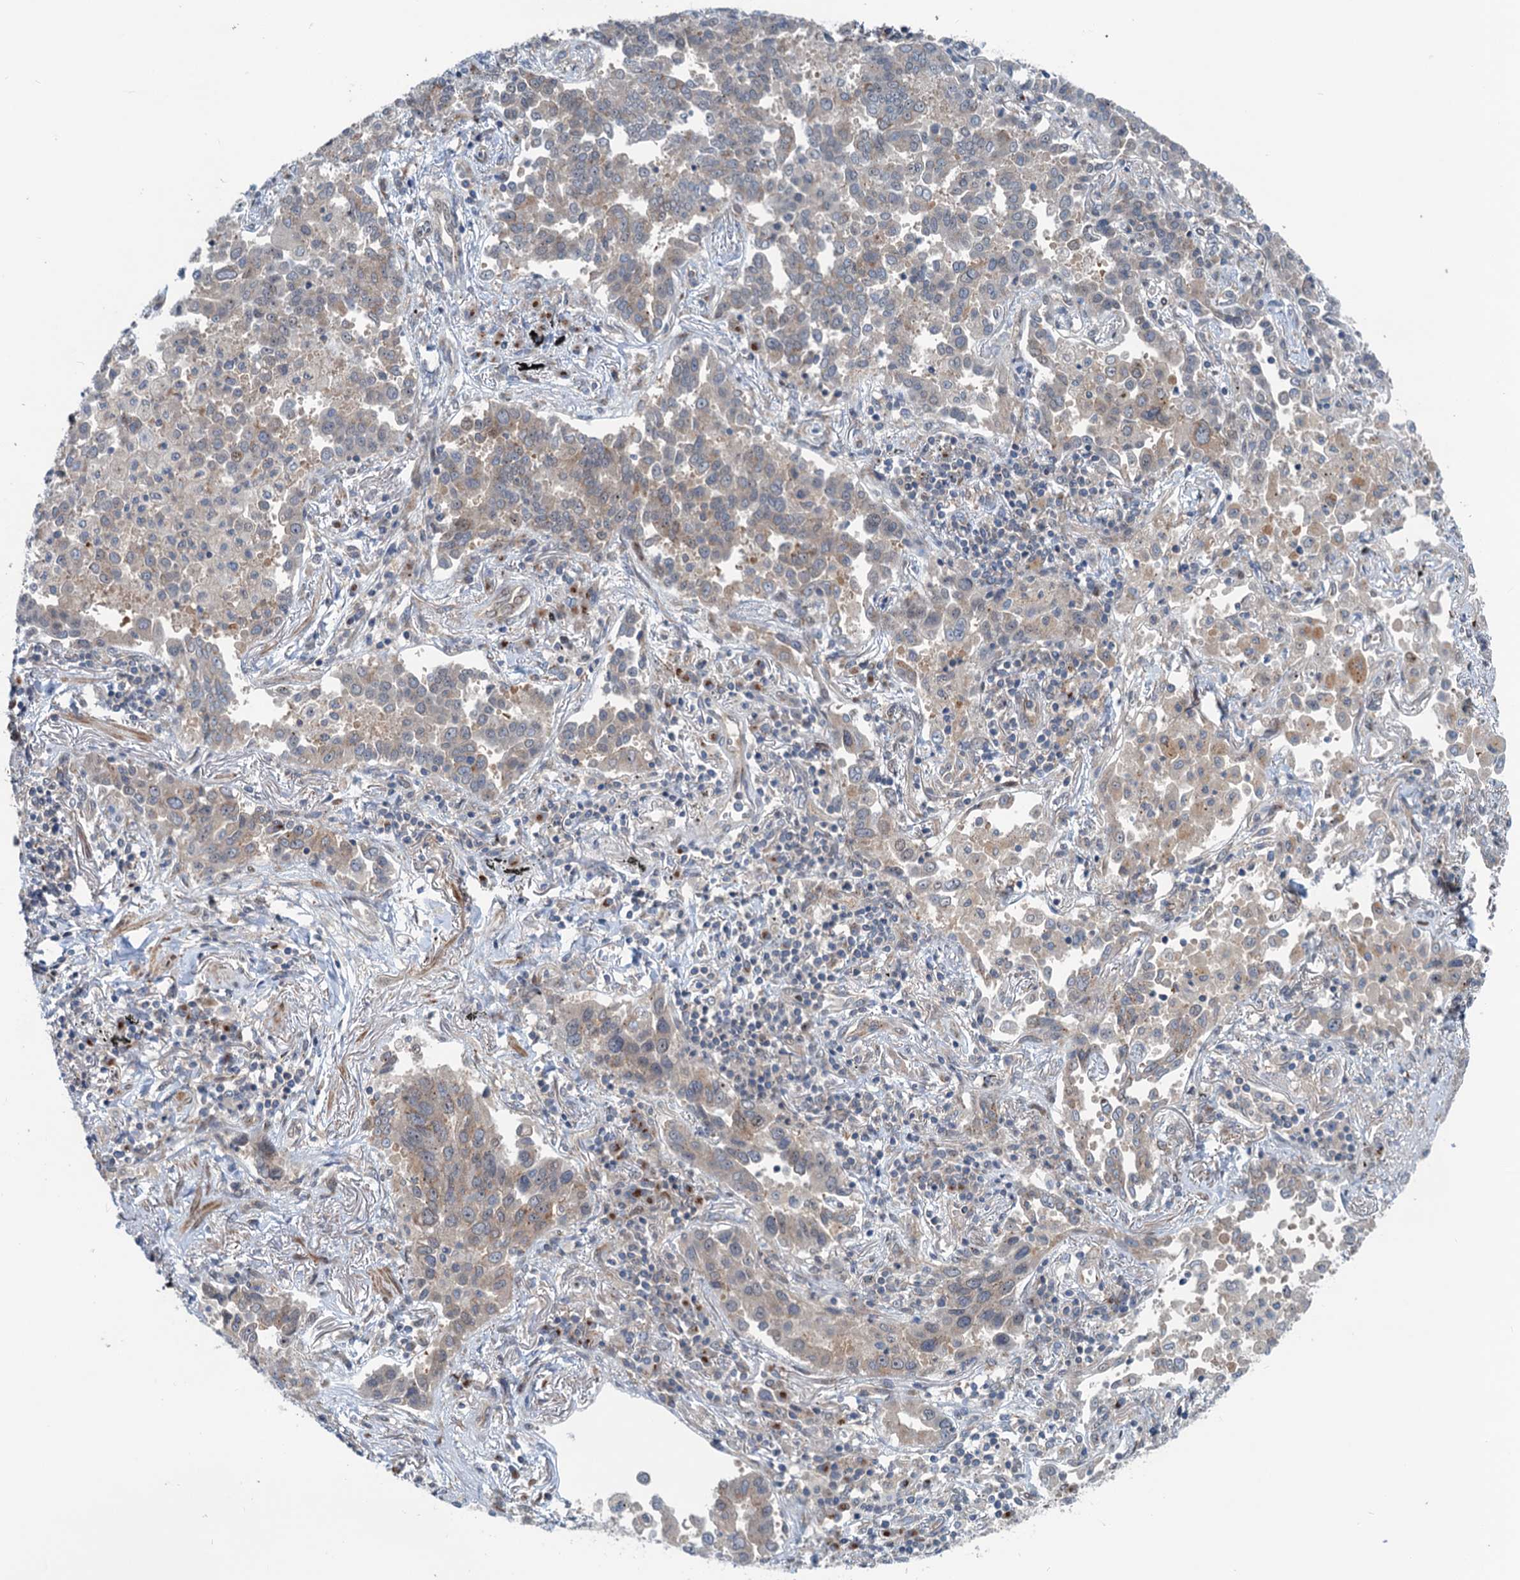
{"staining": {"intensity": "weak", "quantity": "25%-75%", "location": "cytoplasmic/membranous"}, "tissue": "lung cancer", "cell_type": "Tumor cells", "image_type": "cancer", "snomed": [{"axis": "morphology", "description": "Adenocarcinoma, NOS"}, {"axis": "topography", "description": "Lung"}], "caption": "Immunohistochemical staining of lung cancer (adenocarcinoma) displays low levels of weak cytoplasmic/membranous protein staining in approximately 25%-75% of tumor cells.", "gene": "DYNC2I2", "patient": {"sex": "male", "age": 67}}